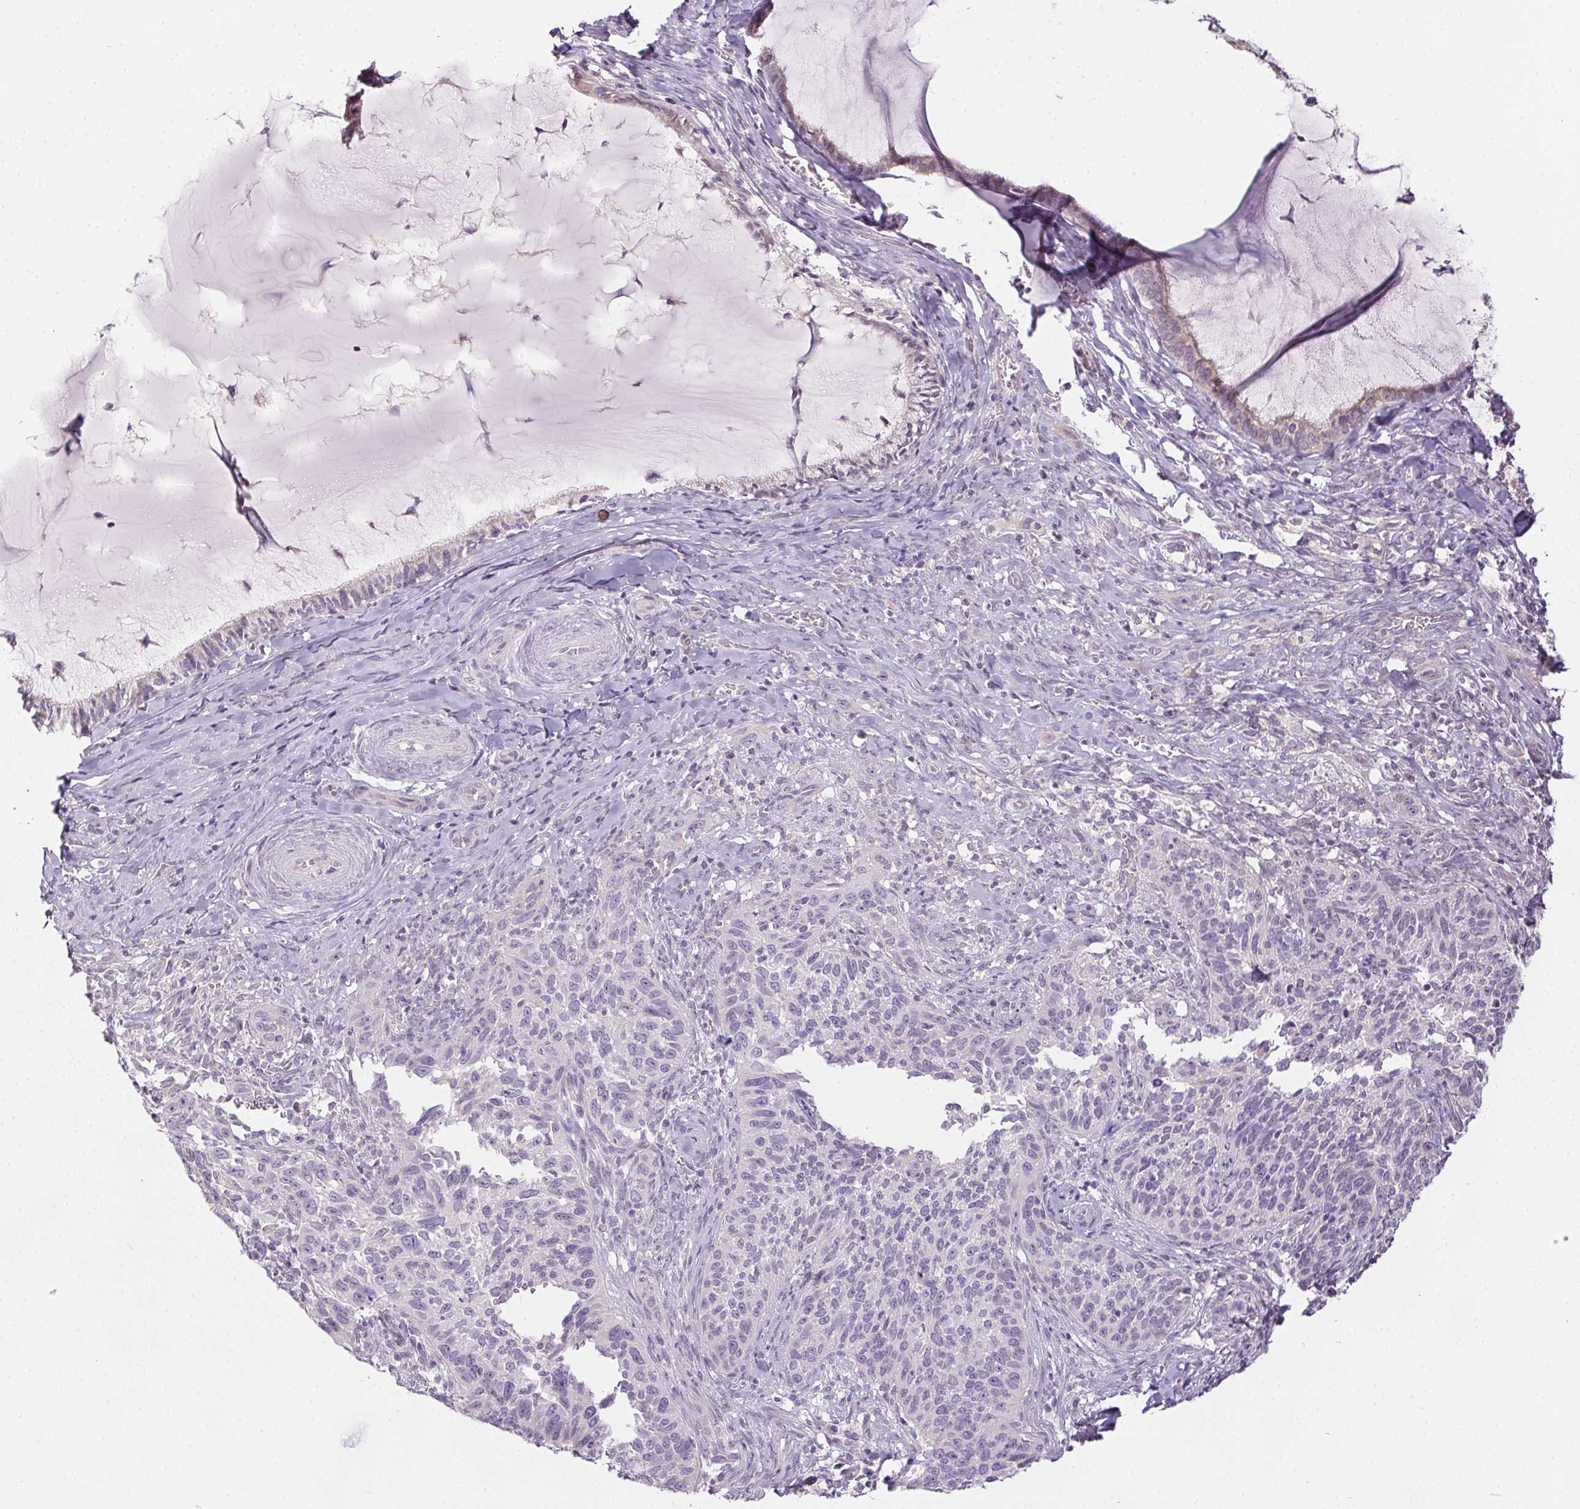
{"staining": {"intensity": "negative", "quantity": "none", "location": "none"}, "tissue": "cervical cancer", "cell_type": "Tumor cells", "image_type": "cancer", "snomed": [{"axis": "morphology", "description": "Squamous cell carcinoma, NOS"}, {"axis": "topography", "description": "Cervix"}], "caption": "Tumor cells are negative for protein expression in human squamous cell carcinoma (cervical).", "gene": "CTCFL", "patient": {"sex": "female", "age": 51}}